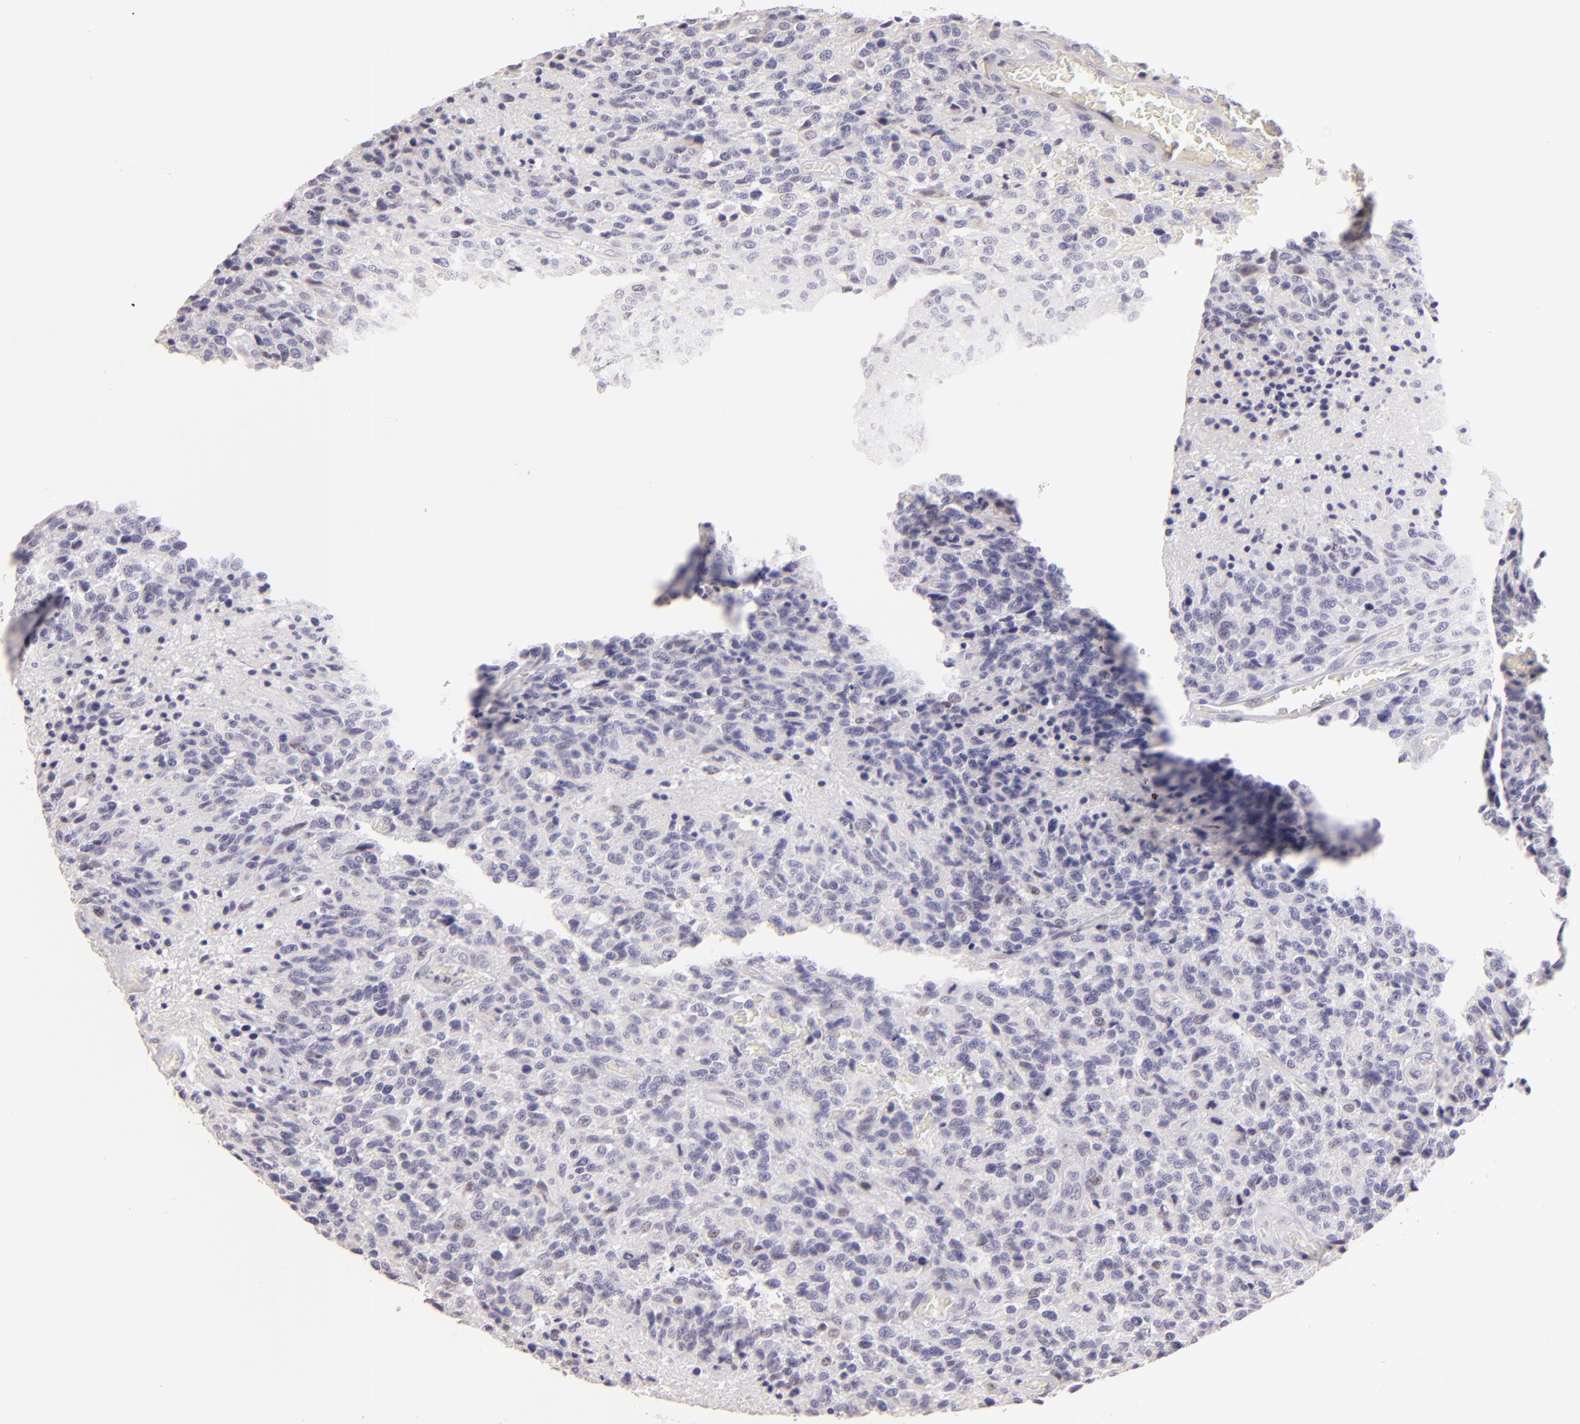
{"staining": {"intensity": "negative", "quantity": "none", "location": "none"}, "tissue": "glioma", "cell_type": "Tumor cells", "image_type": "cancer", "snomed": [{"axis": "morphology", "description": "Glioma, malignant, High grade"}, {"axis": "topography", "description": "Brain"}], "caption": "There is no significant positivity in tumor cells of malignant high-grade glioma.", "gene": "MAGEA1", "patient": {"sex": "male", "age": 36}}